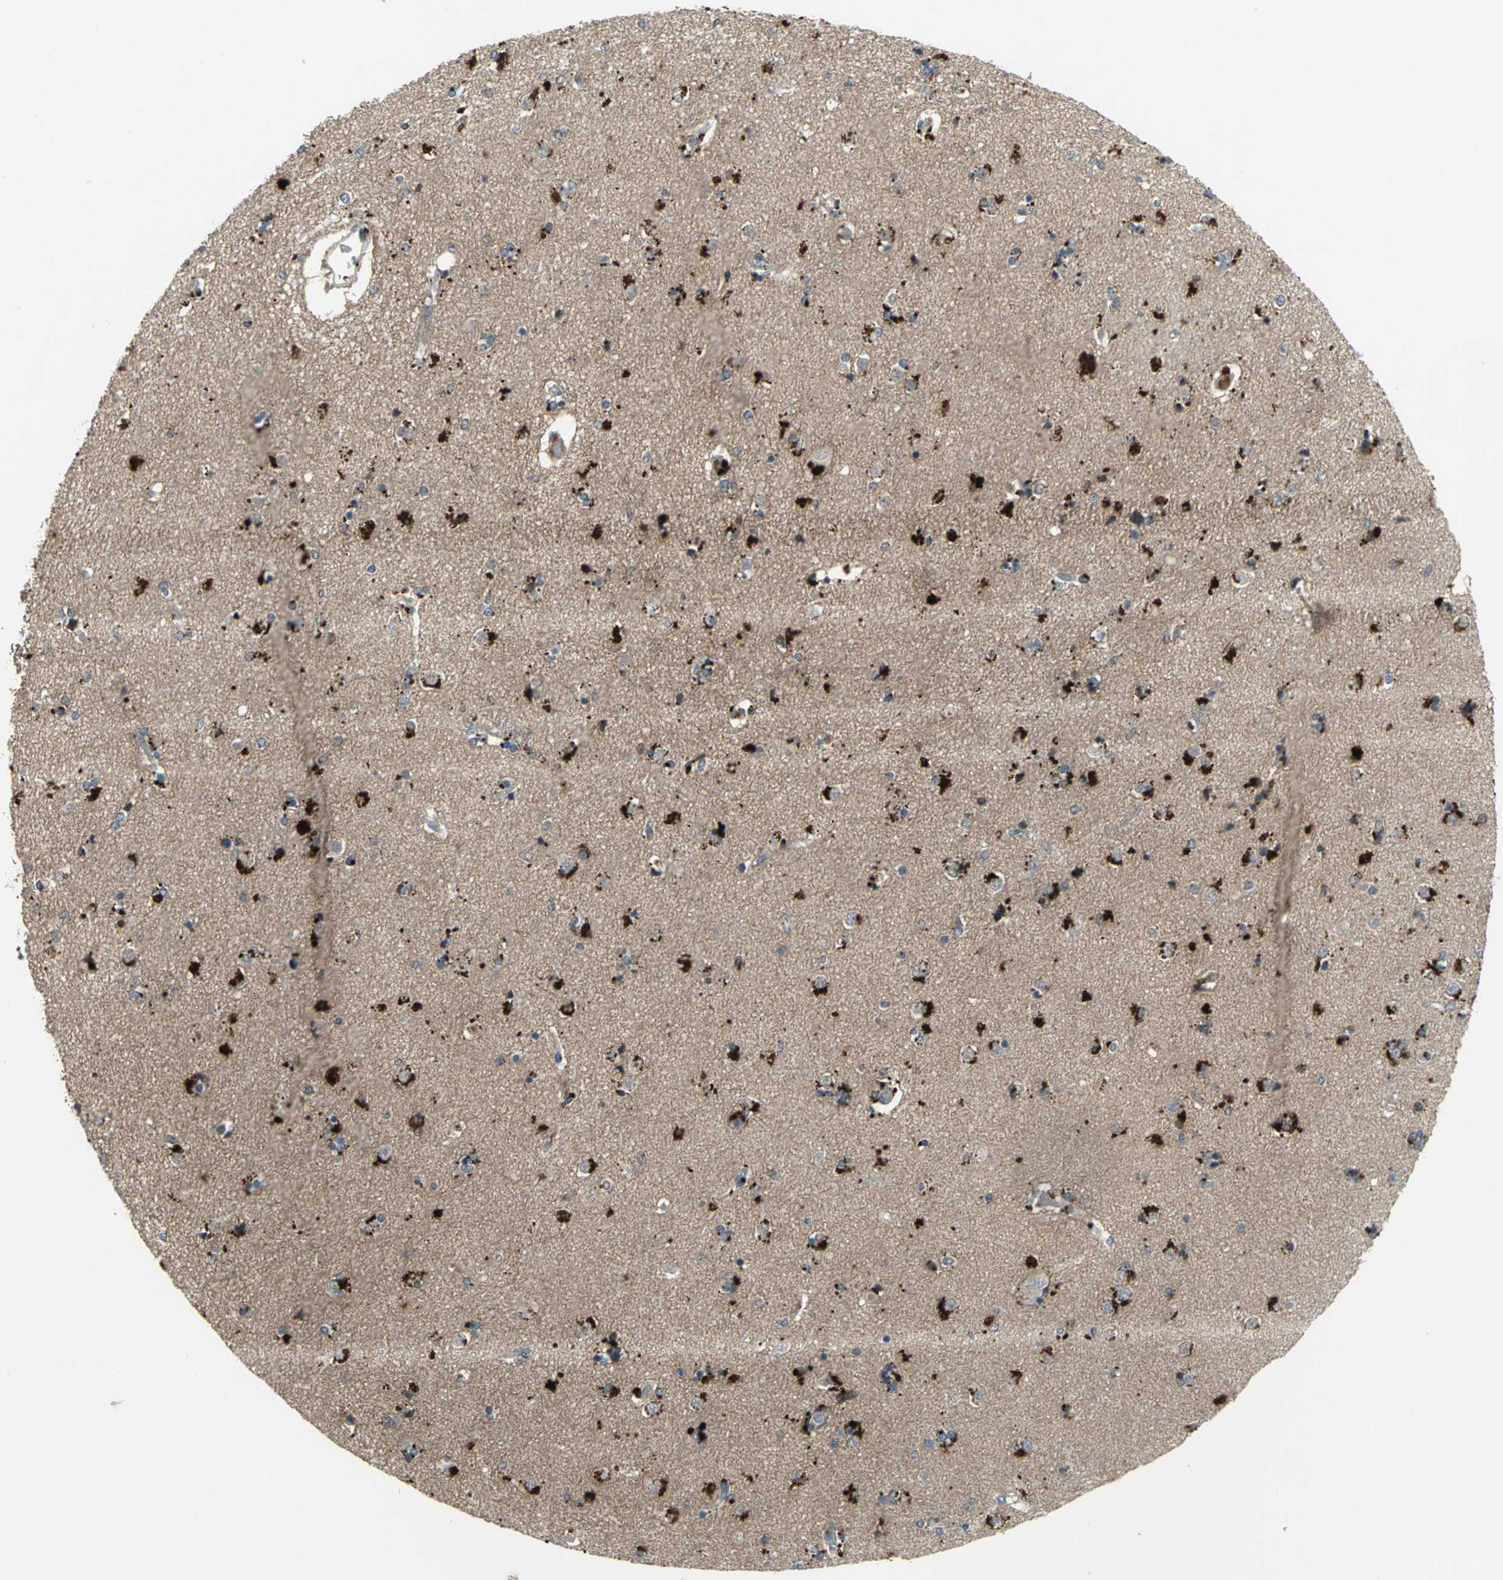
{"staining": {"intensity": "strong", "quantity": "25%-75%", "location": "cytoplasmic/membranous"}, "tissue": "caudate", "cell_type": "Glial cells", "image_type": "normal", "snomed": [{"axis": "morphology", "description": "Normal tissue, NOS"}, {"axis": "topography", "description": "Lateral ventricle wall"}], "caption": "Caudate stained with IHC demonstrates strong cytoplasmic/membranous staining in about 25%-75% of glial cells.", "gene": "PTGDS", "patient": {"sex": "female", "age": 54}}